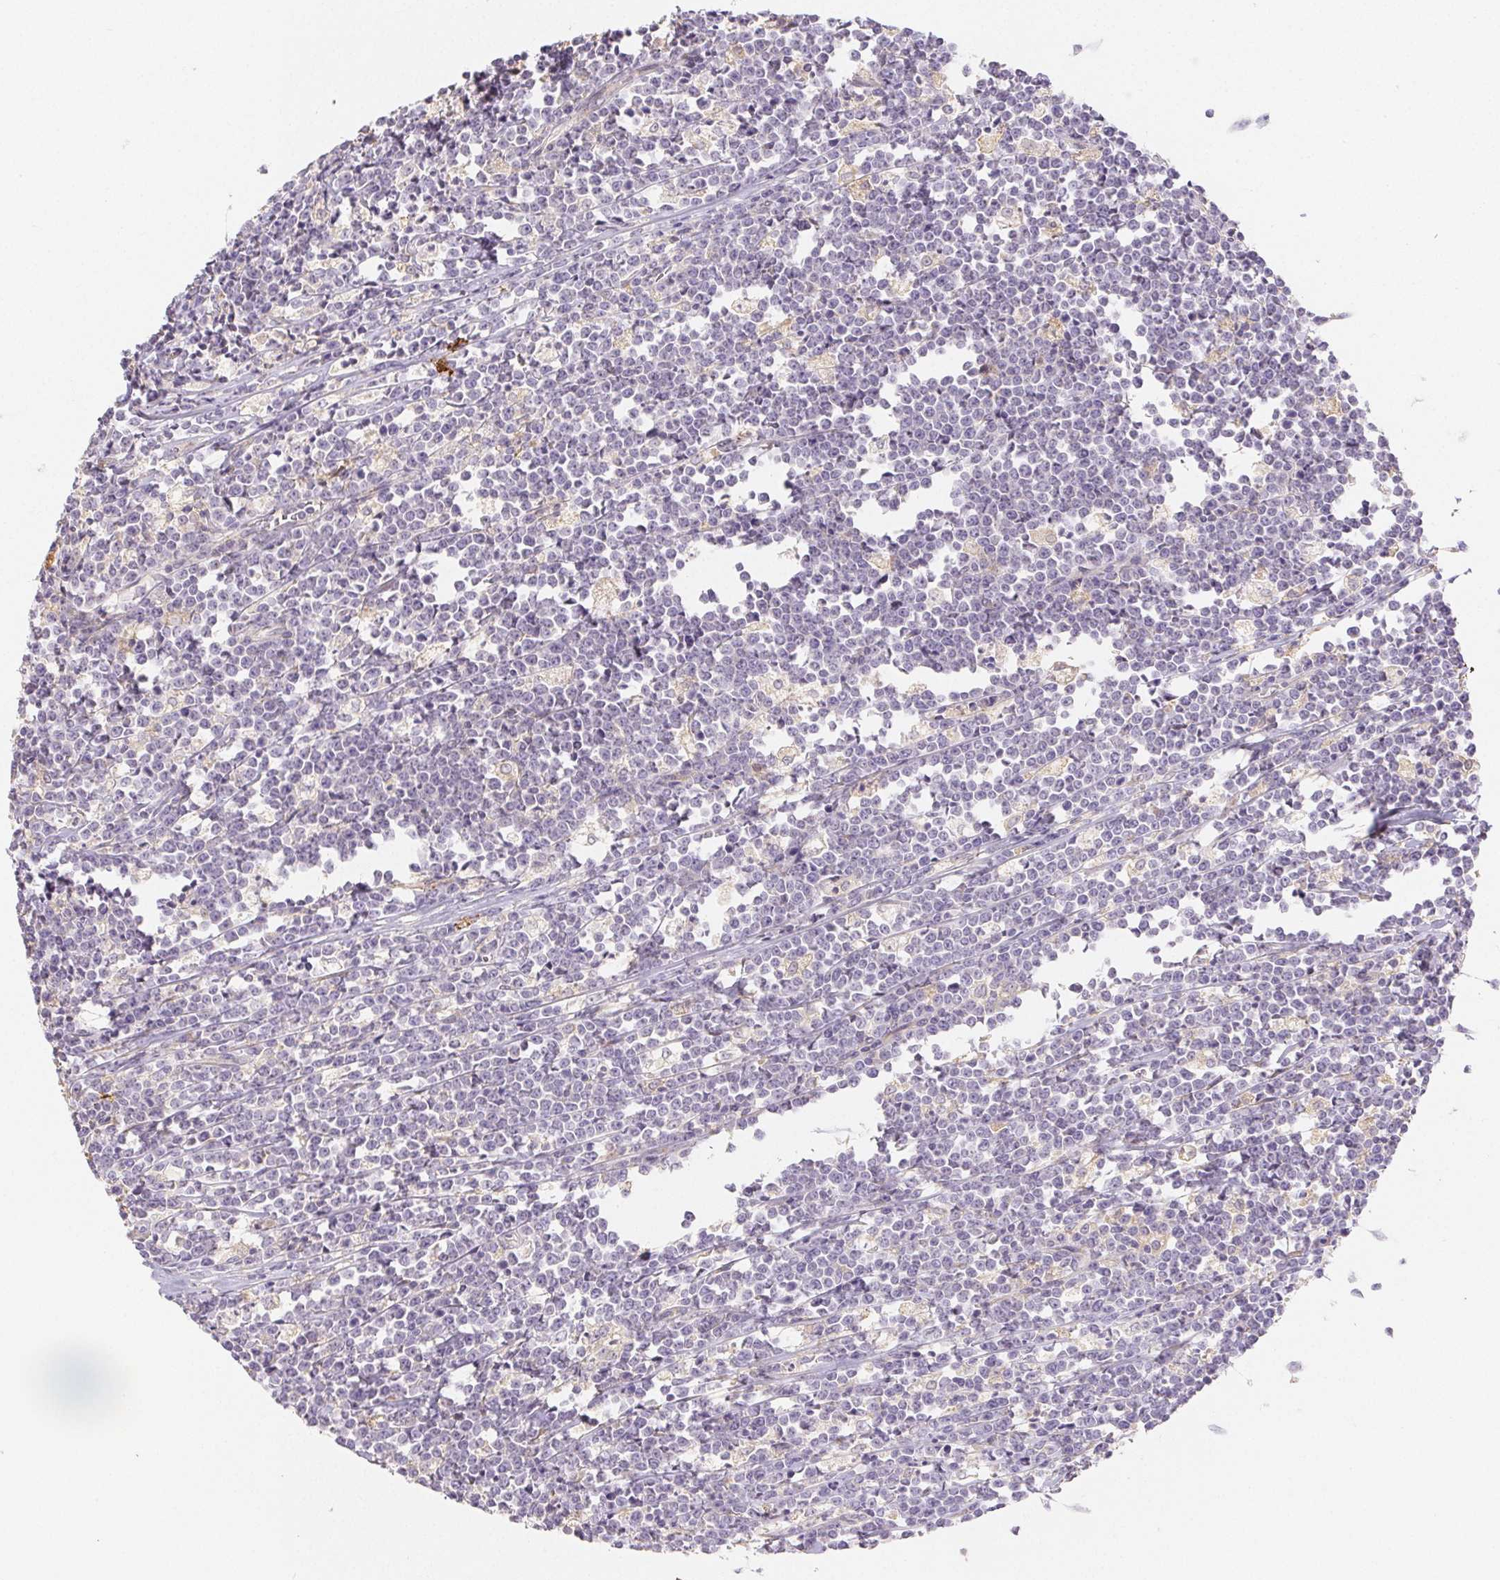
{"staining": {"intensity": "negative", "quantity": "none", "location": "none"}, "tissue": "lymphoma", "cell_type": "Tumor cells", "image_type": "cancer", "snomed": [{"axis": "morphology", "description": "Malignant lymphoma, non-Hodgkin's type, High grade"}, {"axis": "topography", "description": "Small intestine"}], "caption": "Photomicrograph shows no protein positivity in tumor cells of lymphoma tissue. The staining is performed using DAB (3,3'-diaminobenzidine) brown chromogen with nuclei counter-stained in using hematoxylin.", "gene": "ACVR1B", "patient": {"sex": "female", "age": 56}}